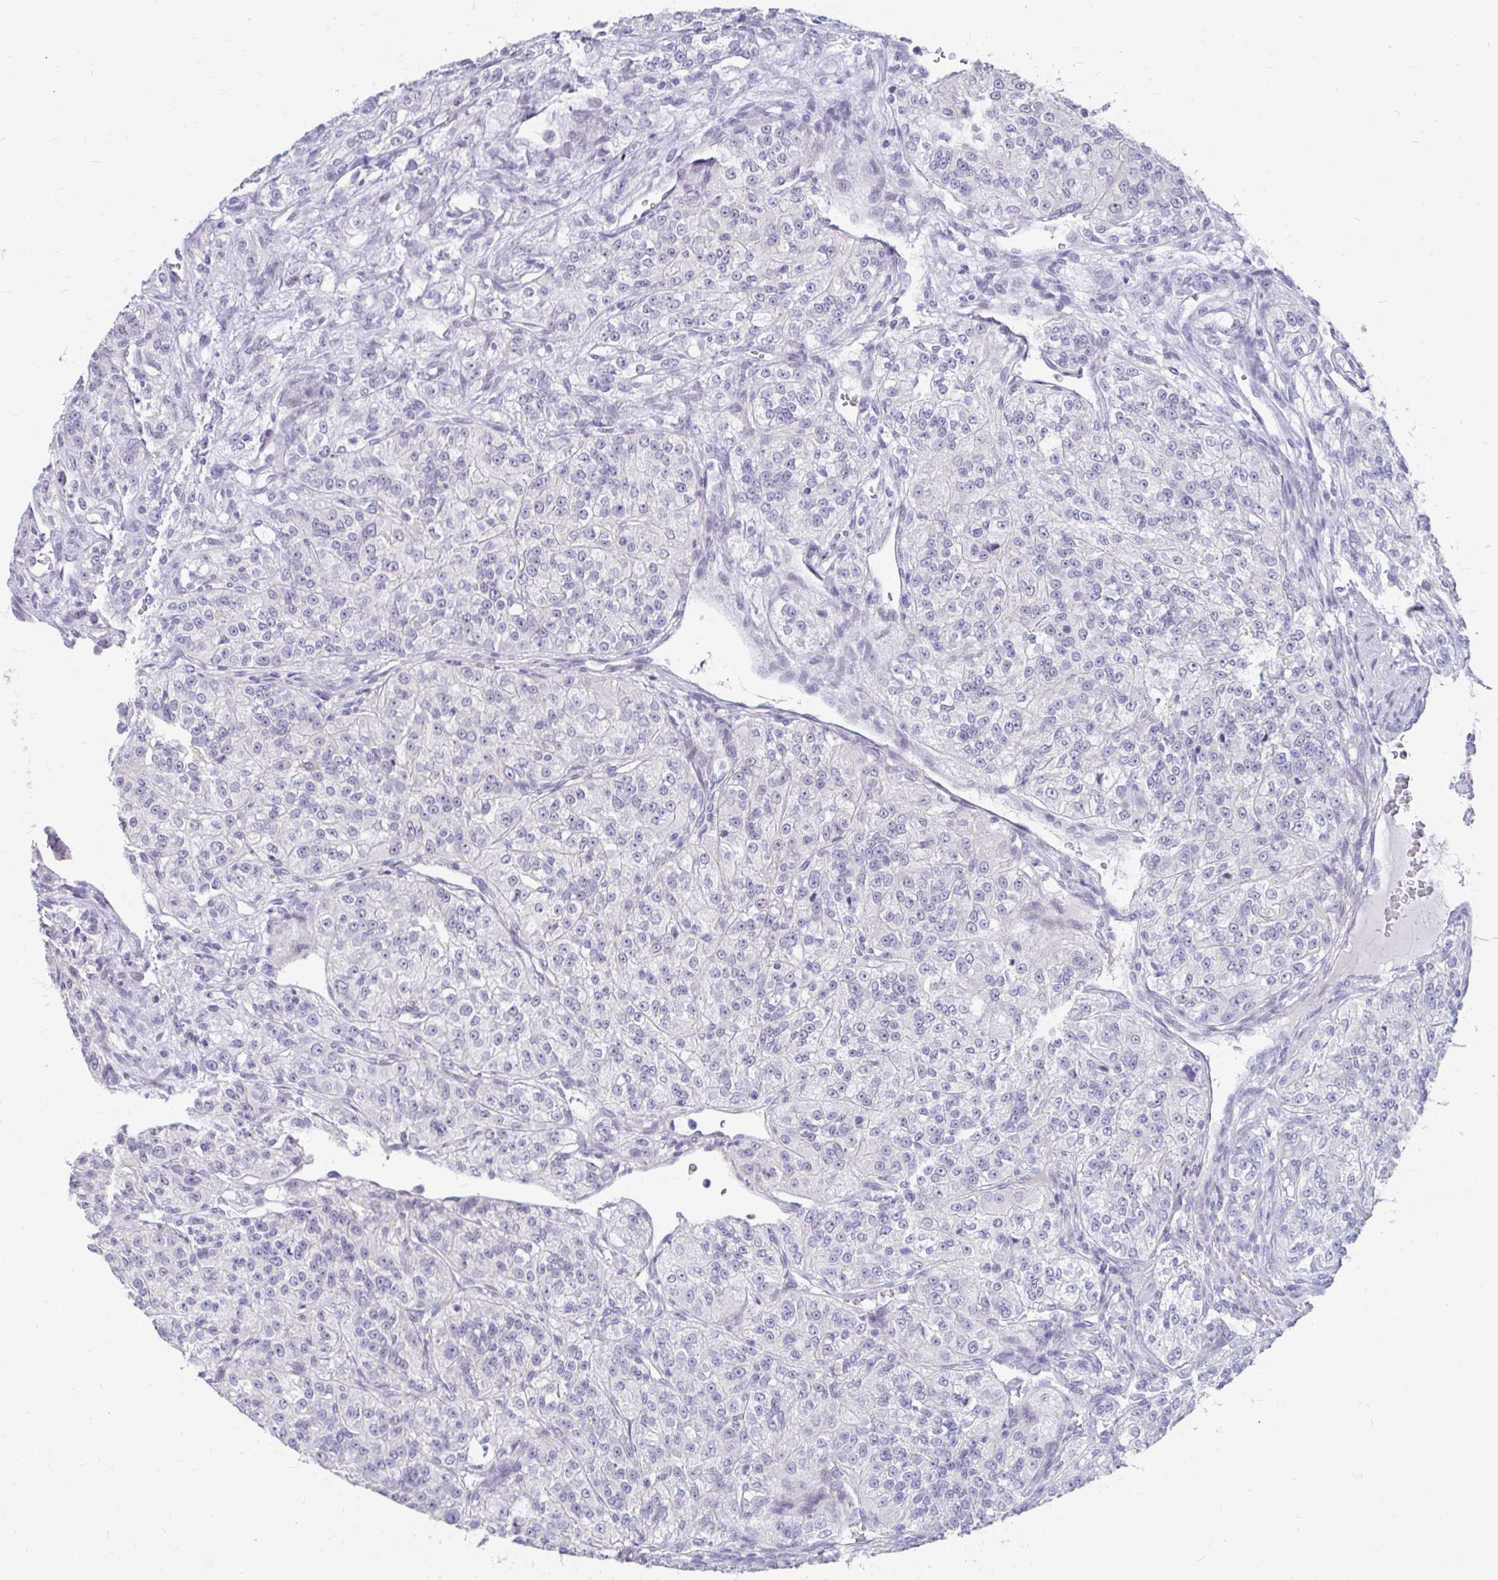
{"staining": {"intensity": "negative", "quantity": "none", "location": "none"}, "tissue": "renal cancer", "cell_type": "Tumor cells", "image_type": "cancer", "snomed": [{"axis": "morphology", "description": "Adenocarcinoma, NOS"}, {"axis": "topography", "description": "Kidney"}], "caption": "Tumor cells are negative for protein expression in human renal adenocarcinoma.", "gene": "RGS16", "patient": {"sex": "female", "age": 63}}